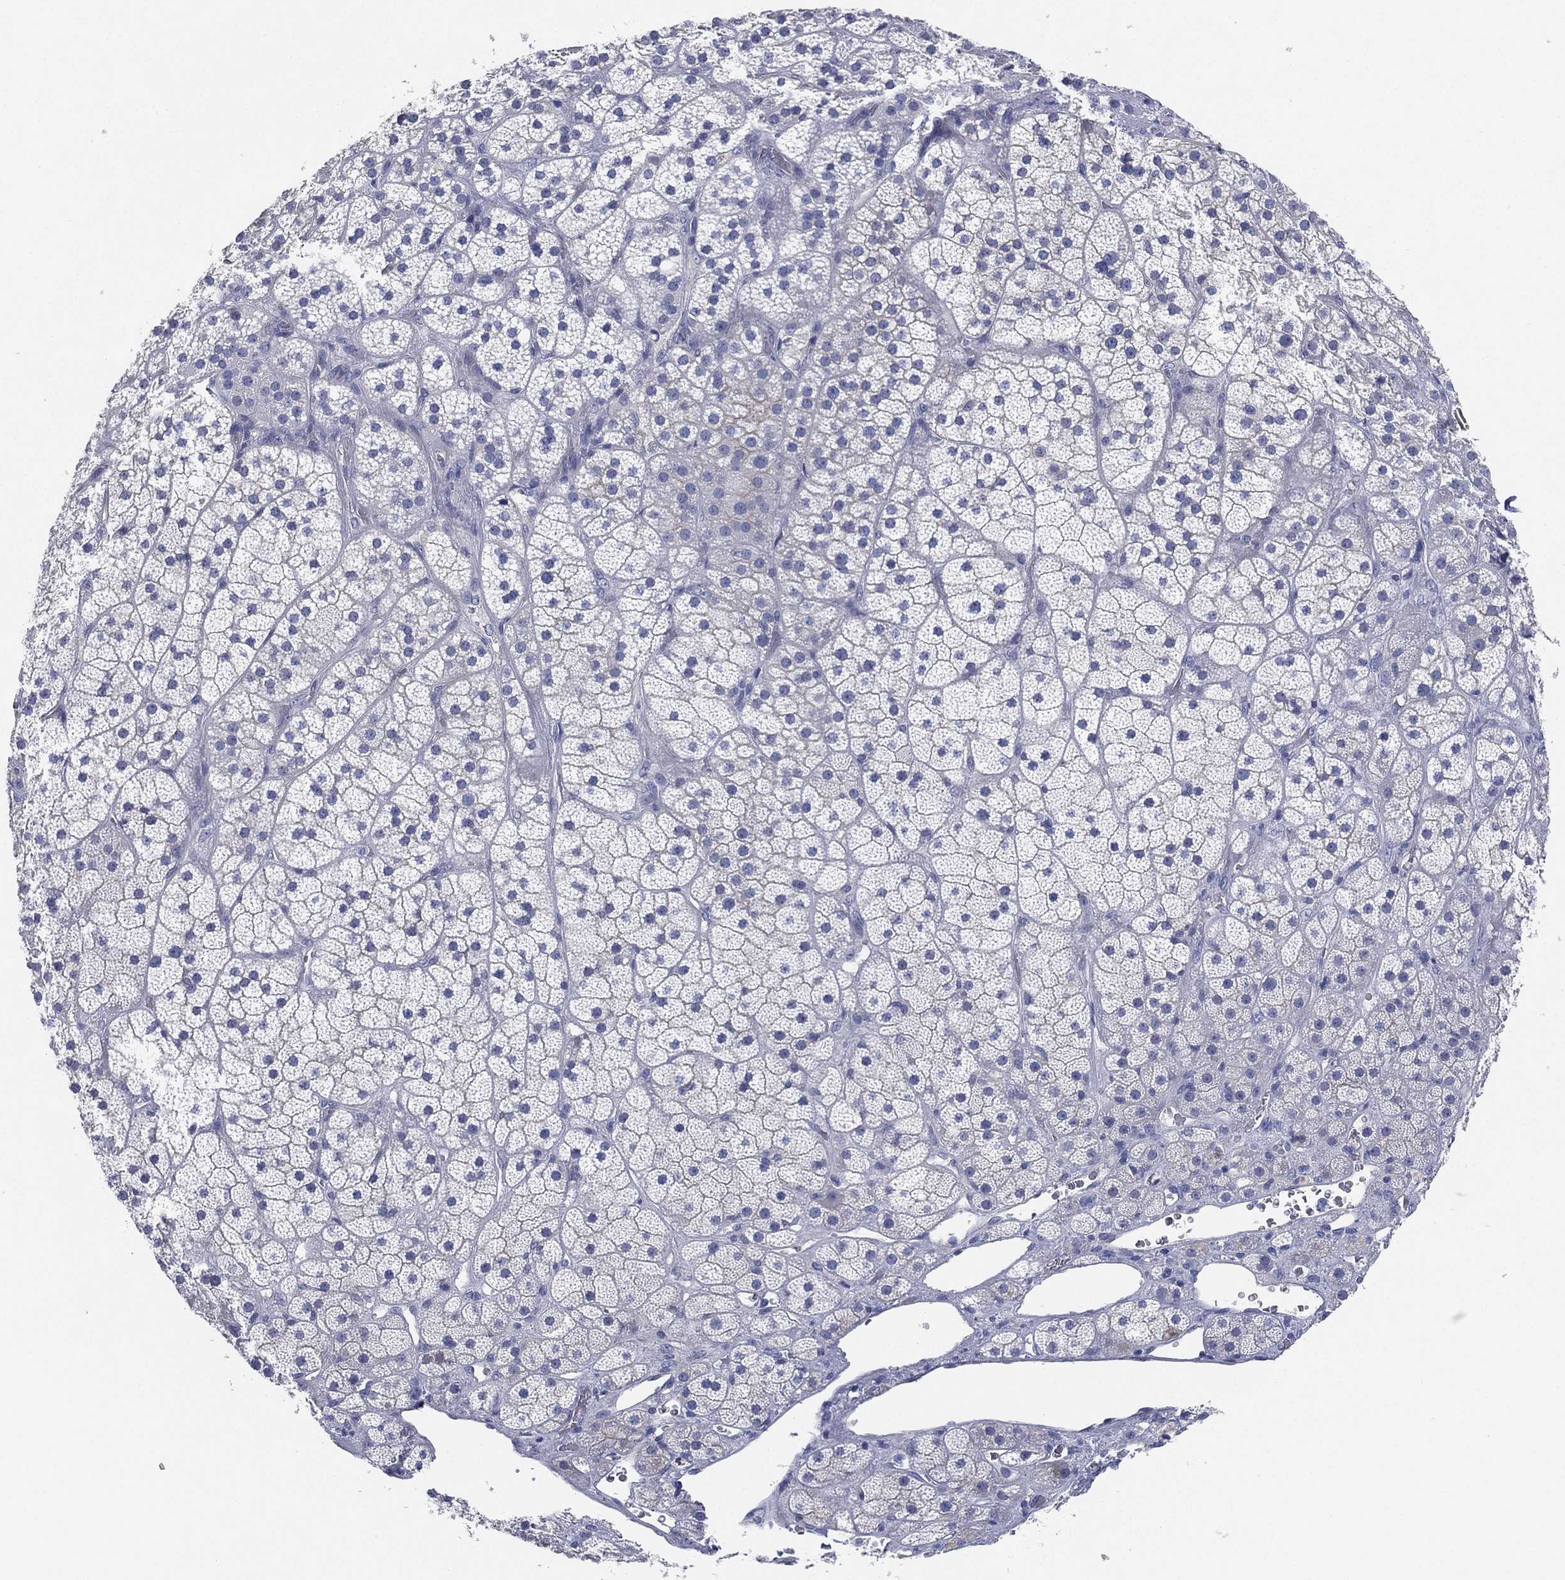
{"staining": {"intensity": "negative", "quantity": "none", "location": "none"}, "tissue": "adrenal gland", "cell_type": "Glandular cells", "image_type": "normal", "snomed": [{"axis": "morphology", "description": "Normal tissue, NOS"}, {"axis": "topography", "description": "Adrenal gland"}], "caption": "Immunohistochemistry (IHC) of benign adrenal gland reveals no positivity in glandular cells.", "gene": "CCDC70", "patient": {"sex": "male", "age": 57}}